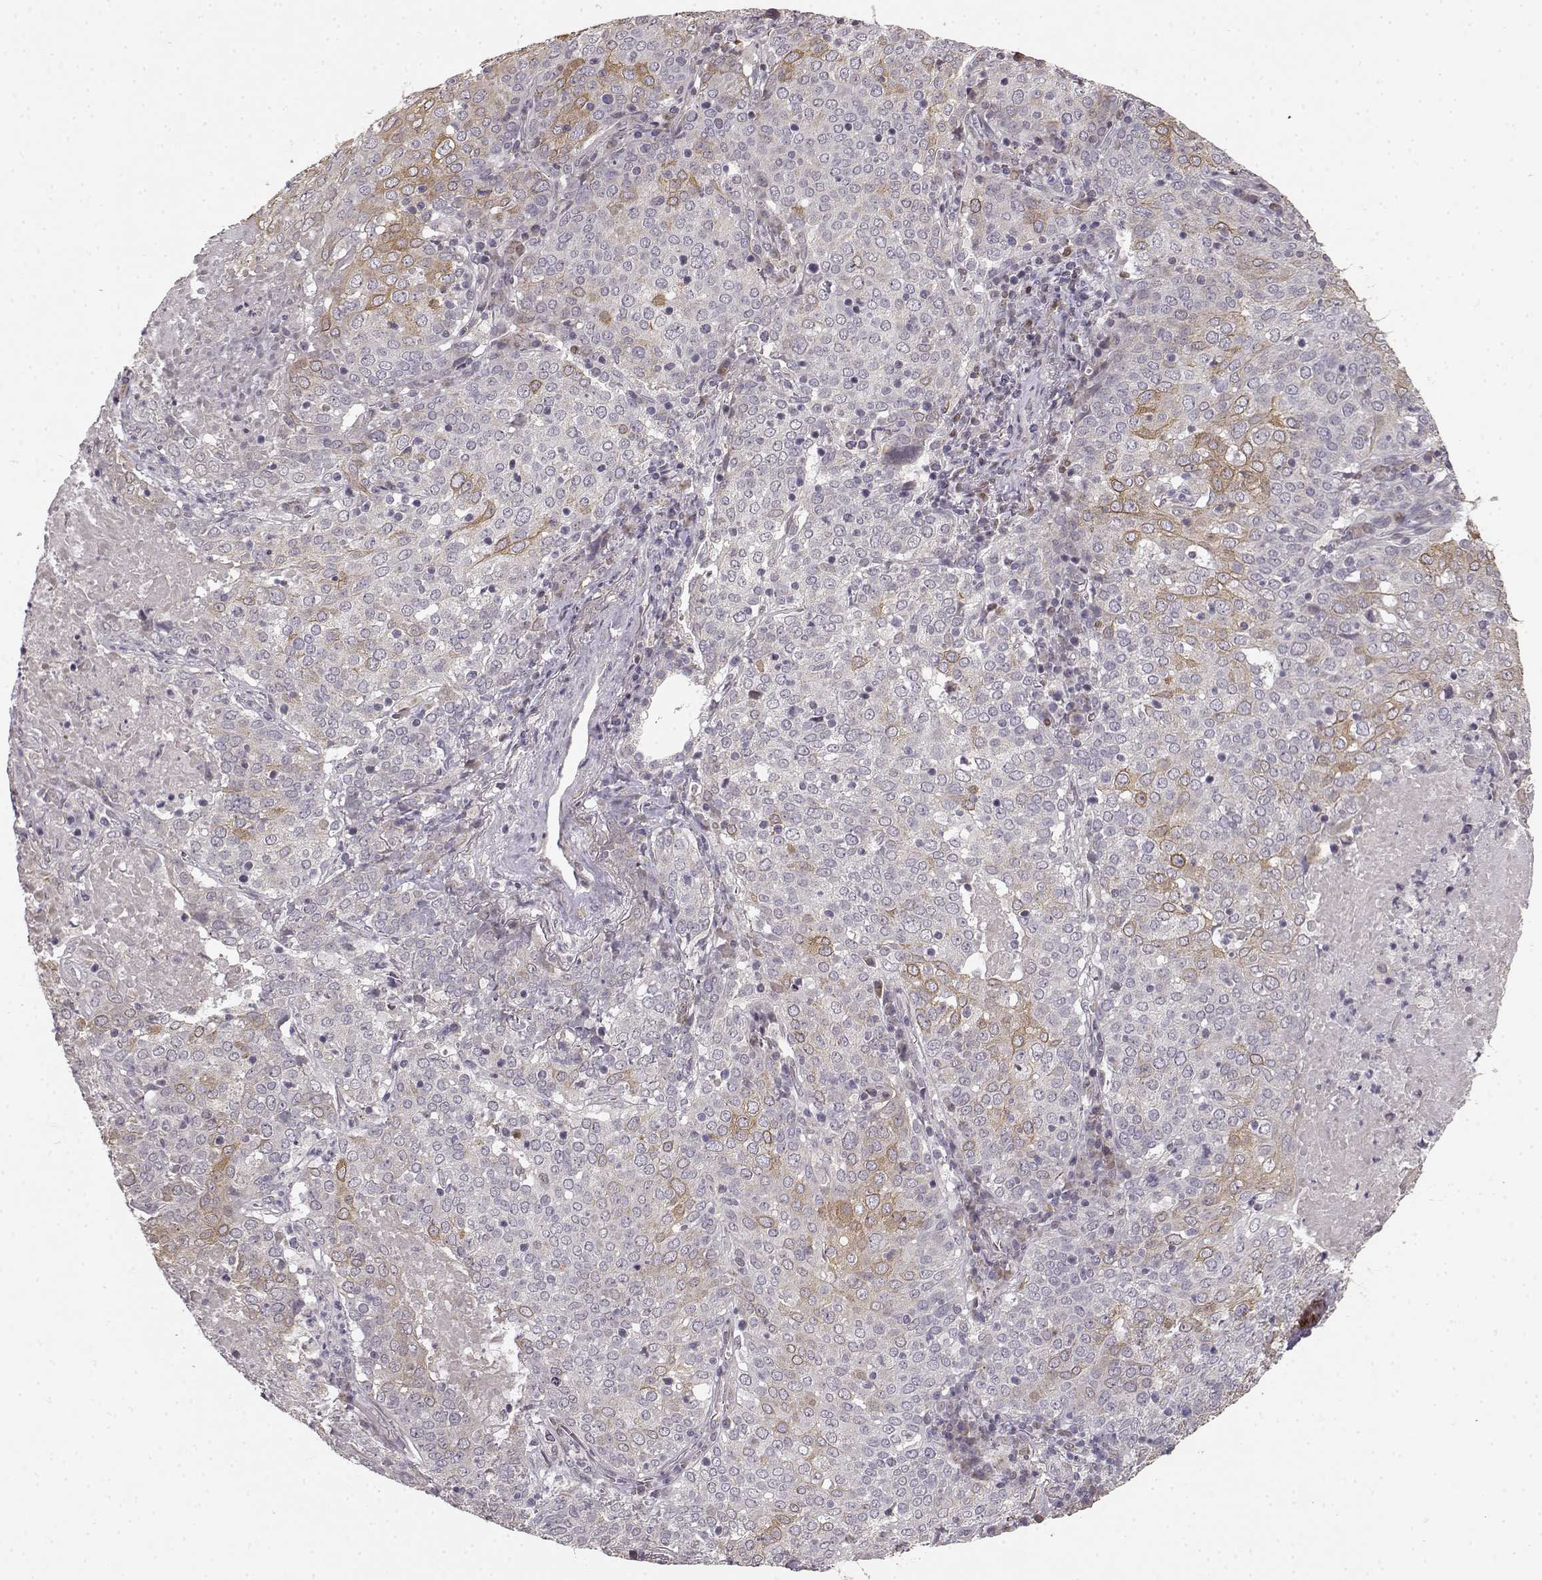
{"staining": {"intensity": "moderate", "quantity": "<25%", "location": "cytoplasmic/membranous"}, "tissue": "lung cancer", "cell_type": "Tumor cells", "image_type": "cancer", "snomed": [{"axis": "morphology", "description": "Squamous cell carcinoma, NOS"}, {"axis": "topography", "description": "Lung"}], "caption": "Lung cancer stained for a protein exhibits moderate cytoplasmic/membranous positivity in tumor cells.", "gene": "BACH2", "patient": {"sex": "male", "age": 82}}